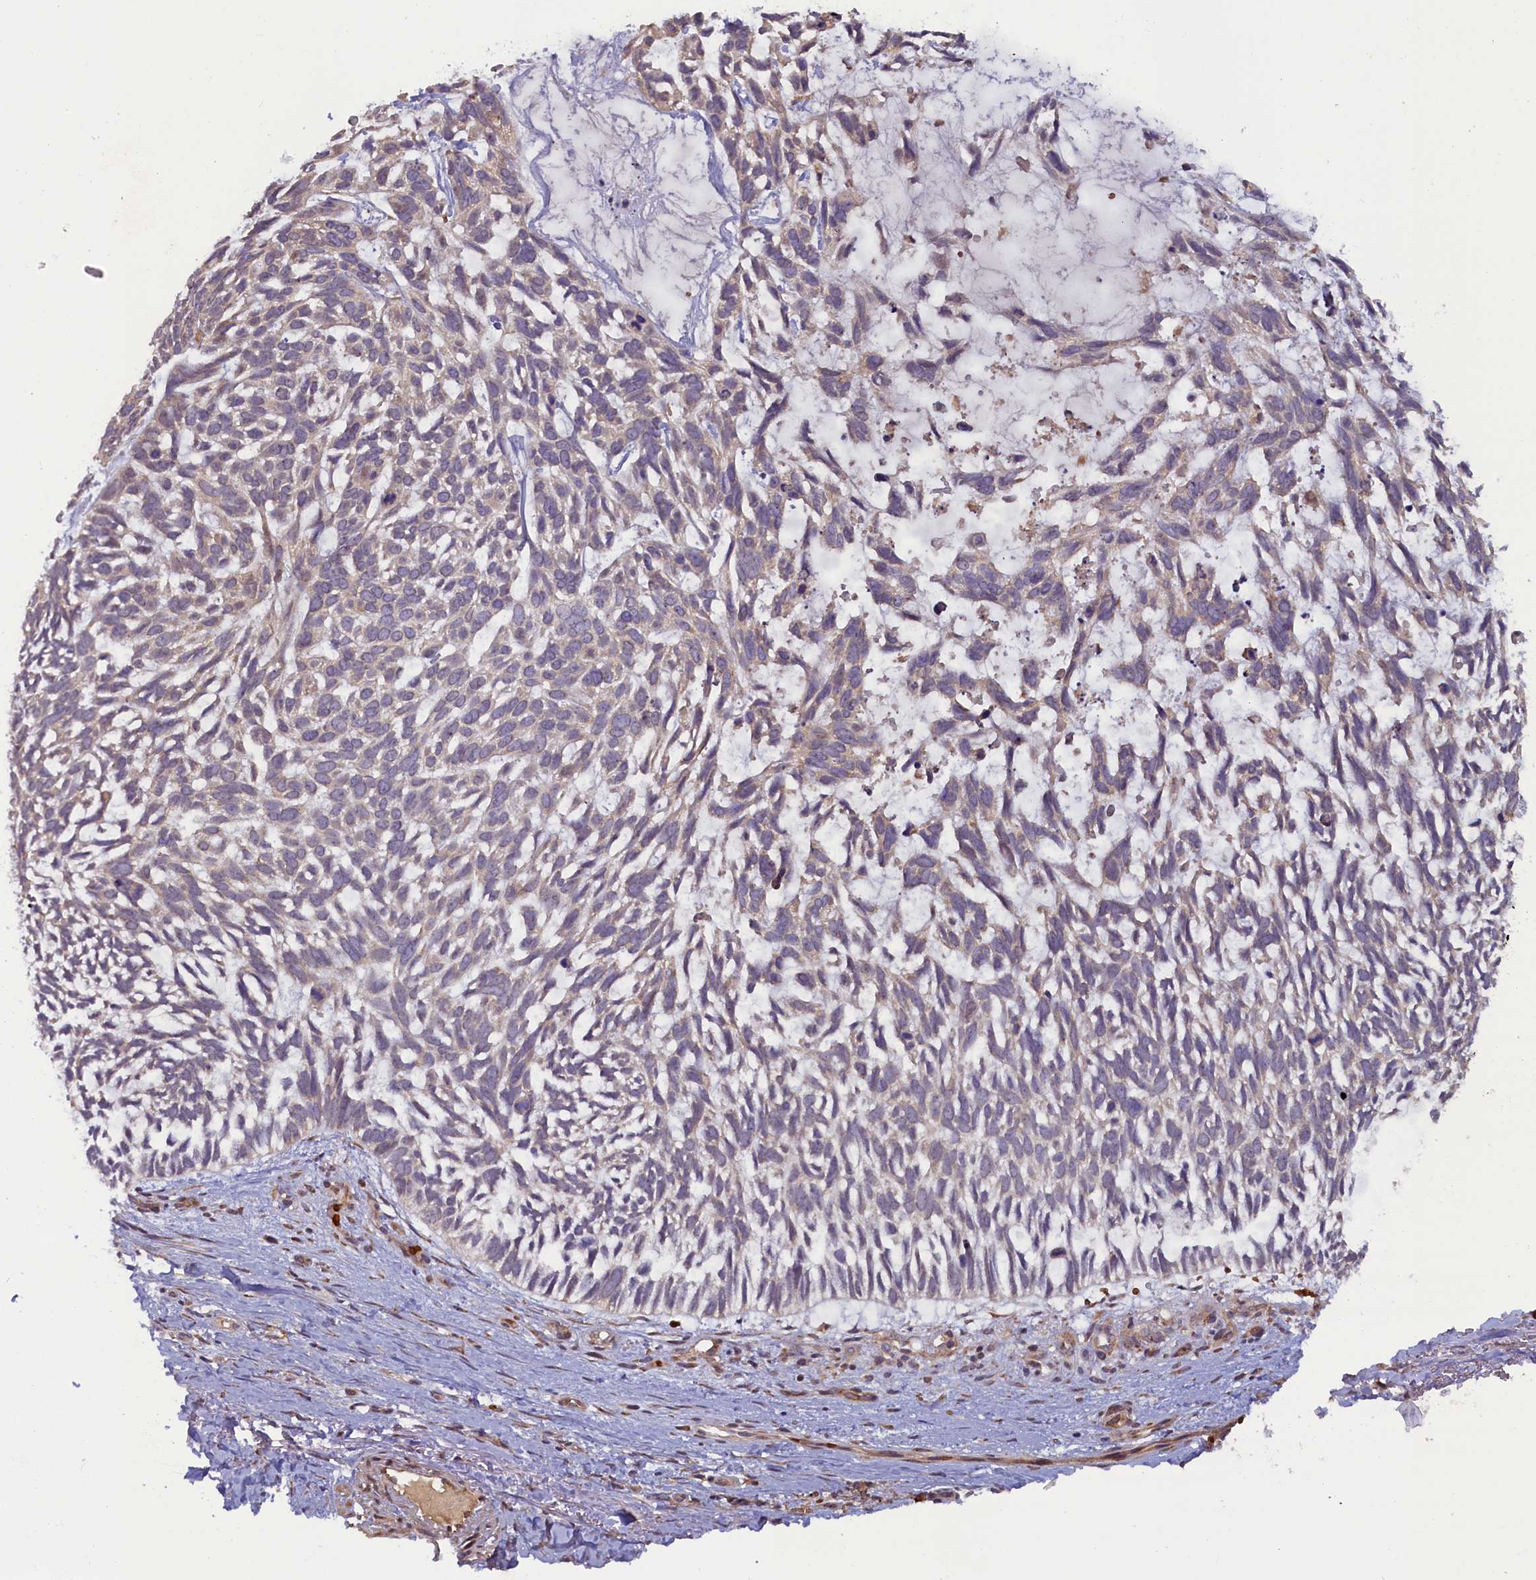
{"staining": {"intensity": "weak", "quantity": "<25%", "location": "cytoplasmic/membranous"}, "tissue": "skin cancer", "cell_type": "Tumor cells", "image_type": "cancer", "snomed": [{"axis": "morphology", "description": "Basal cell carcinoma"}, {"axis": "topography", "description": "Skin"}], "caption": "Tumor cells show no significant staining in skin basal cell carcinoma. The staining was performed using DAB to visualize the protein expression in brown, while the nuclei were stained in blue with hematoxylin (Magnification: 20x).", "gene": "CCDC9B", "patient": {"sex": "male", "age": 88}}